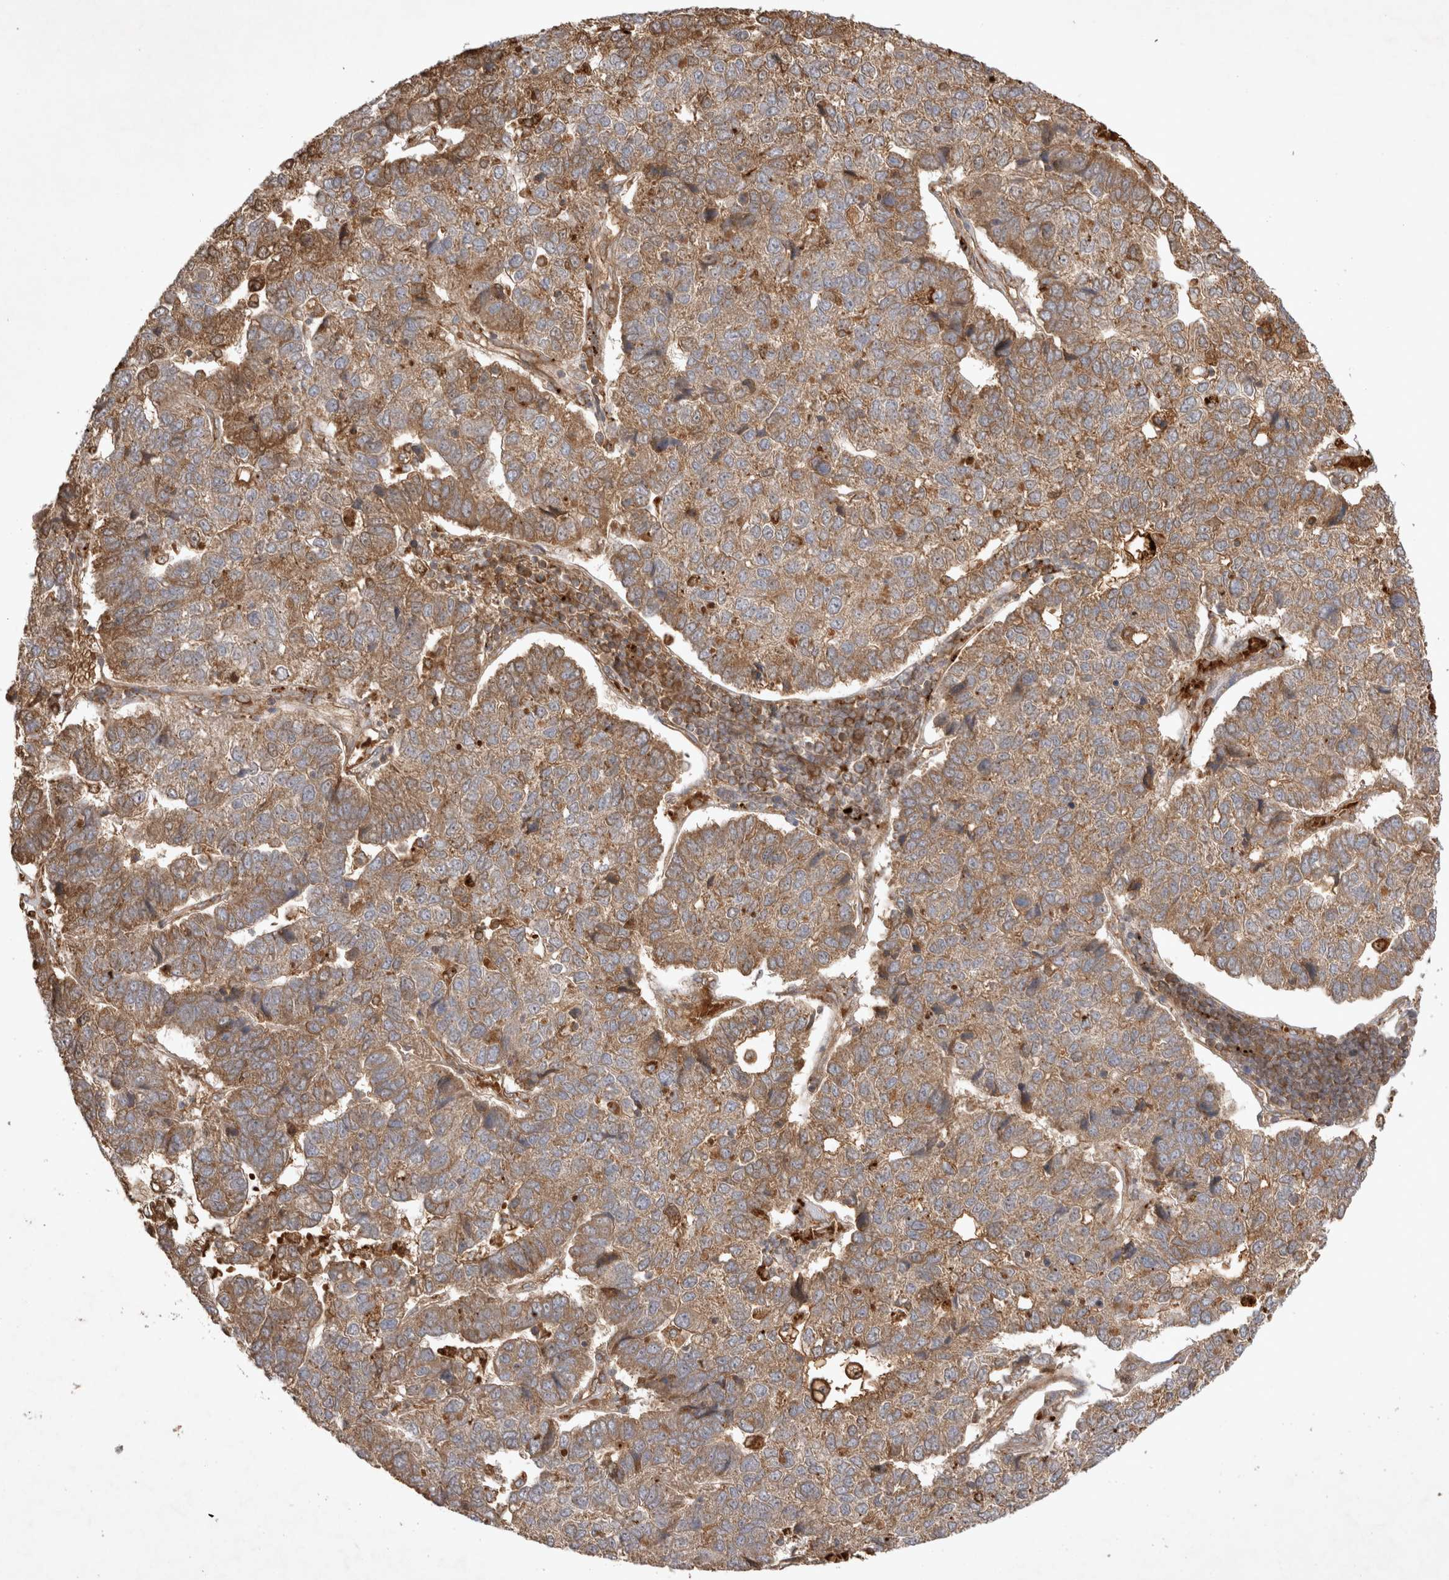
{"staining": {"intensity": "moderate", "quantity": ">75%", "location": "cytoplasmic/membranous"}, "tissue": "pancreatic cancer", "cell_type": "Tumor cells", "image_type": "cancer", "snomed": [{"axis": "morphology", "description": "Adenocarcinoma, NOS"}, {"axis": "topography", "description": "Pancreas"}], "caption": "Adenocarcinoma (pancreatic) tissue reveals moderate cytoplasmic/membranous expression in approximately >75% of tumor cells, visualized by immunohistochemistry. Ihc stains the protein in brown and the nuclei are stained blue.", "gene": "FAM221A", "patient": {"sex": "female", "age": 61}}